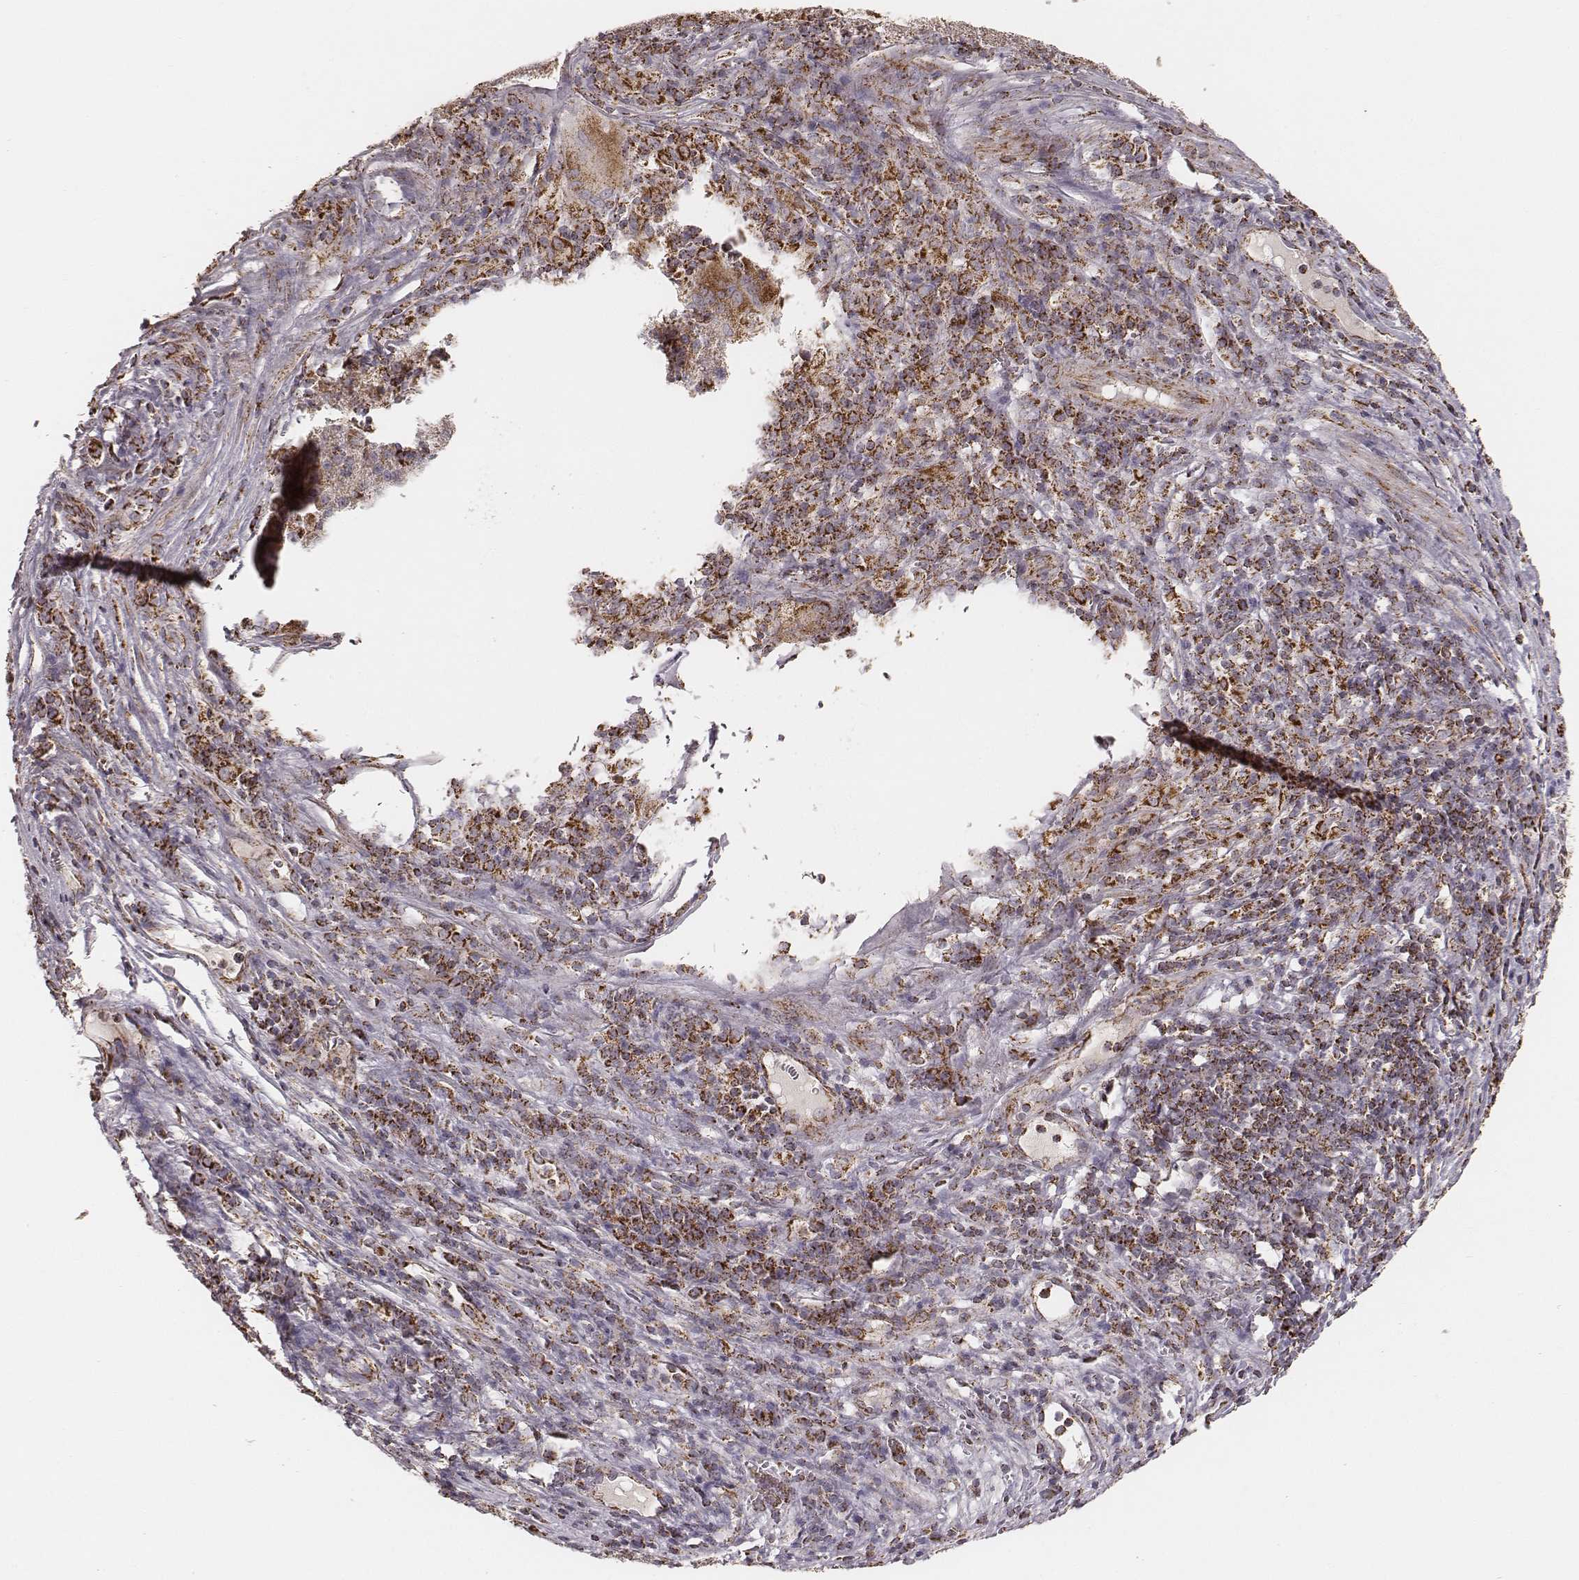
{"staining": {"intensity": "strong", "quantity": ">75%", "location": "cytoplasmic/membranous"}, "tissue": "liver cancer", "cell_type": "Tumor cells", "image_type": "cancer", "snomed": [{"axis": "morphology", "description": "Carcinoma, Hepatocellular, NOS"}, {"axis": "topography", "description": "Liver"}], "caption": "Human hepatocellular carcinoma (liver) stained with a brown dye shows strong cytoplasmic/membranous positive staining in about >75% of tumor cells.", "gene": "CS", "patient": {"sex": "female", "age": 60}}